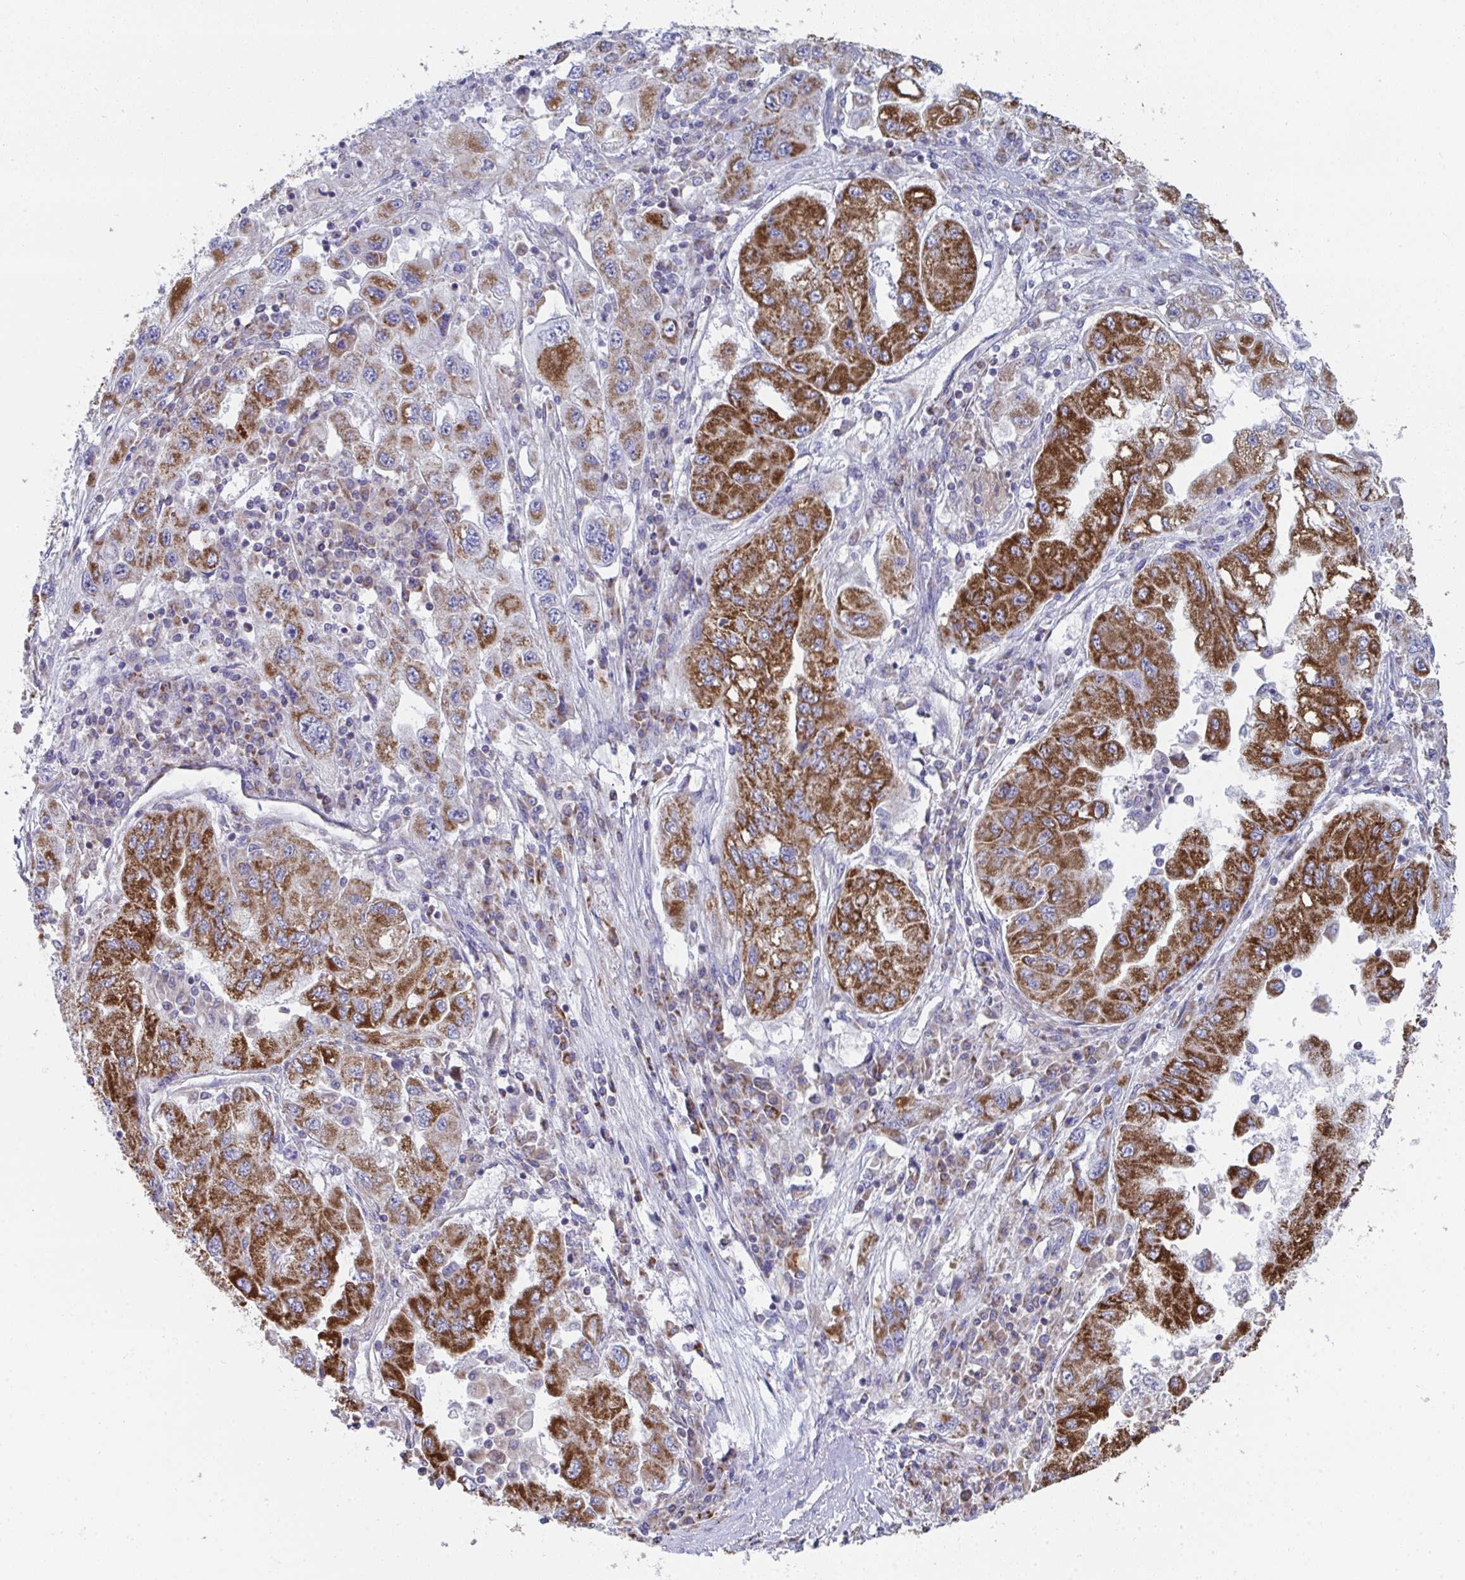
{"staining": {"intensity": "strong", "quantity": ">75%", "location": "cytoplasmic/membranous"}, "tissue": "lung cancer", "cell_type": "Tumor cells", "image_type": "cancer", "snomed": [{"axis": "morphology", "description": "Adenocarcinoma, NOS"}, {"axis": "morphology", "description": "Adenocarcinoma primary or metastatic"}, {"axis": "topography", "description": "Lung"}], "caption": "Lung cancer (adenocarcinoma) stained with DAB (3,3'-diaminobenzidine) immunohistochemistry (IHC) shows high levels of strong cytoplasmic/membranous expression in approximately >75% of tumor cells.", "gene": "AIFM1", "patient": {"sex": "male", "age": 74}}